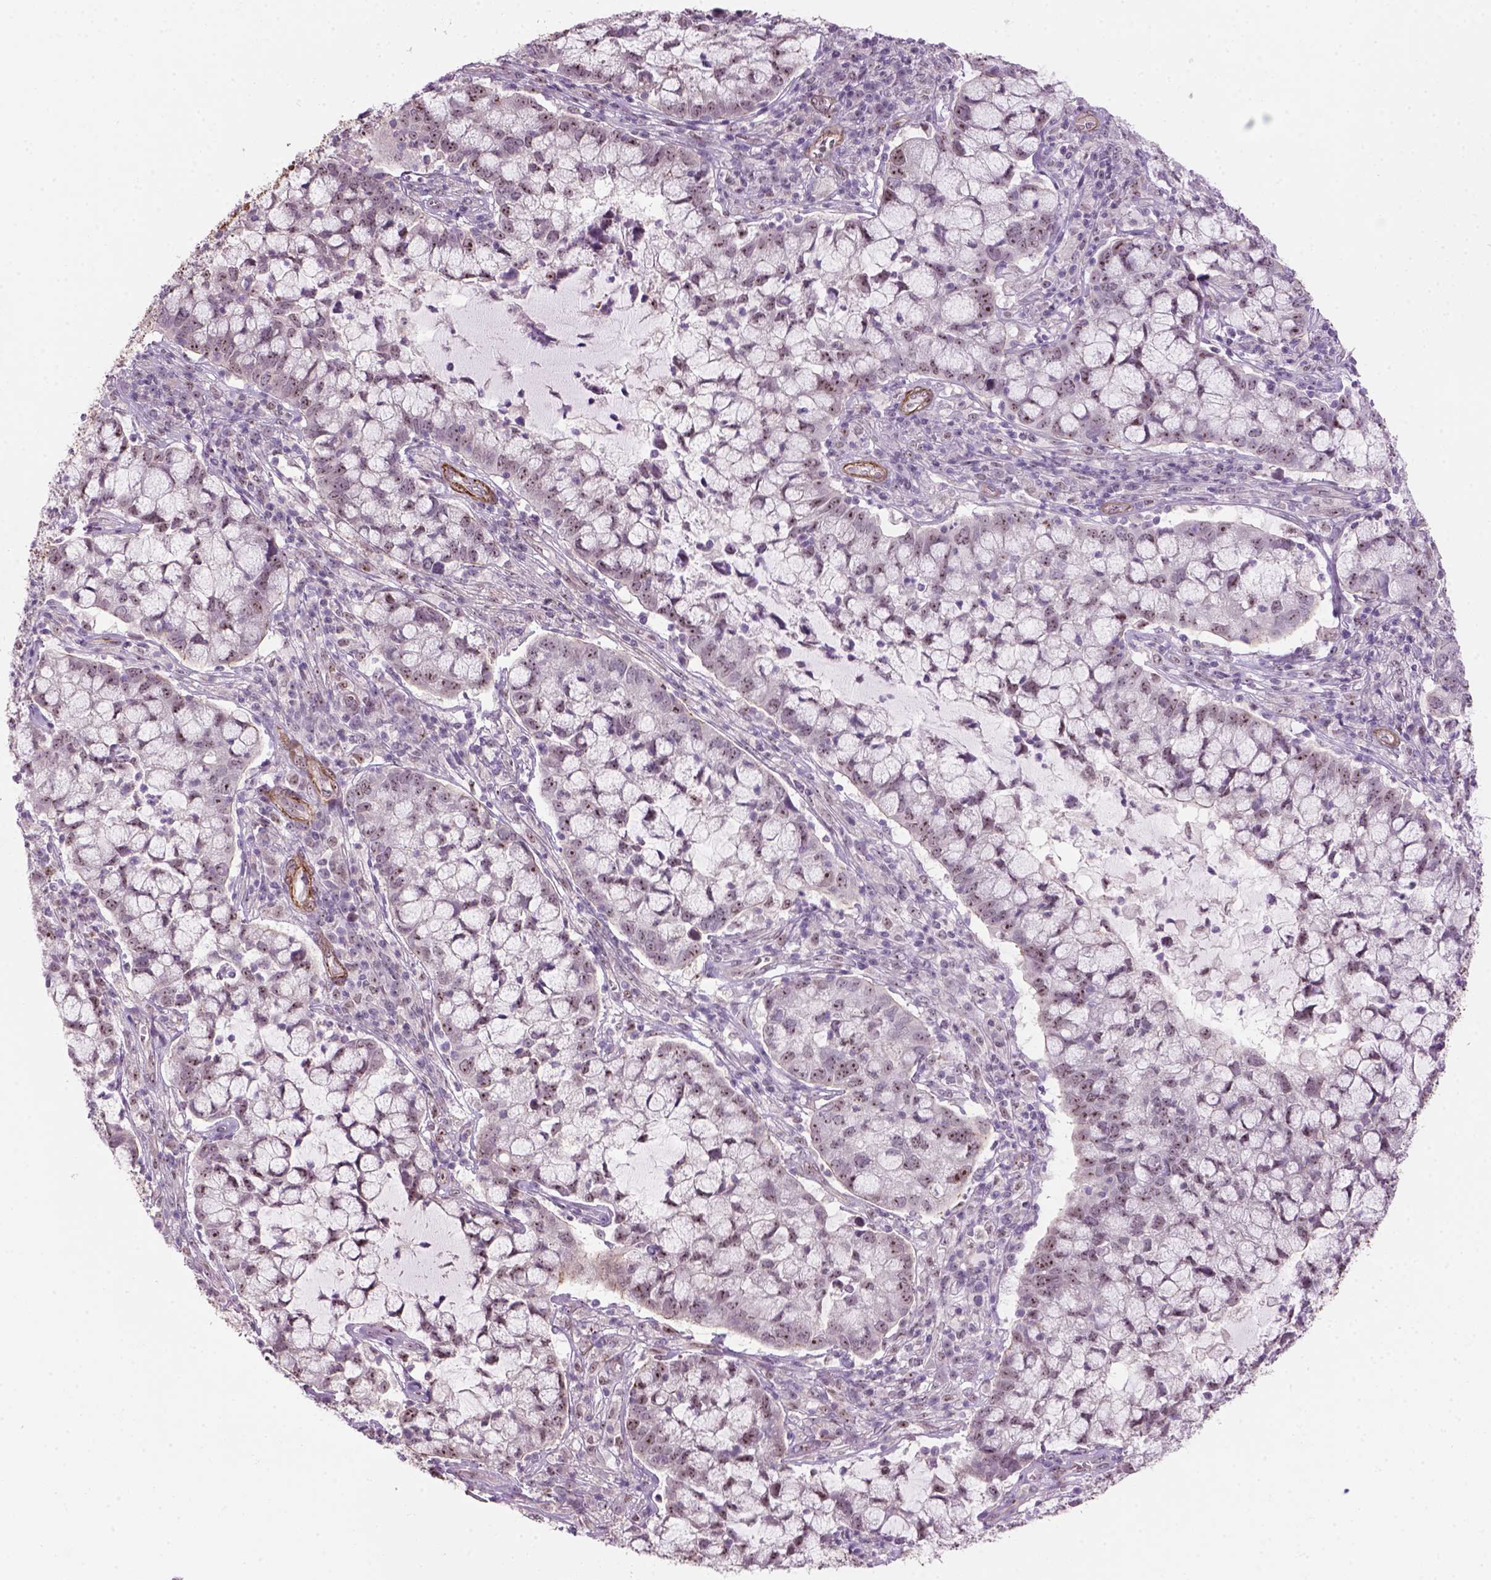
{"staining": {"intensity": "moderate", "quantity": ">75%", "location": "nuclear"}, "tissue": "cervical cancer", "cell_type": "Tumor cells", "image_type": "cancer", "snomed": [{"axis": "morphology", "description": "Adenocarcinoma, NOS"}, {"axis": "topography", "description": "Cervix"}], "caption": "A medium amount of moderate nuclear expression is present in about >75% of tumor cells in cervical cancer (adenocarcinoma) tissue. (IHC, brightfield microscopy, high magnification).", "gene": "RRS1", "patient": {"sex": "female", "age": 40}}